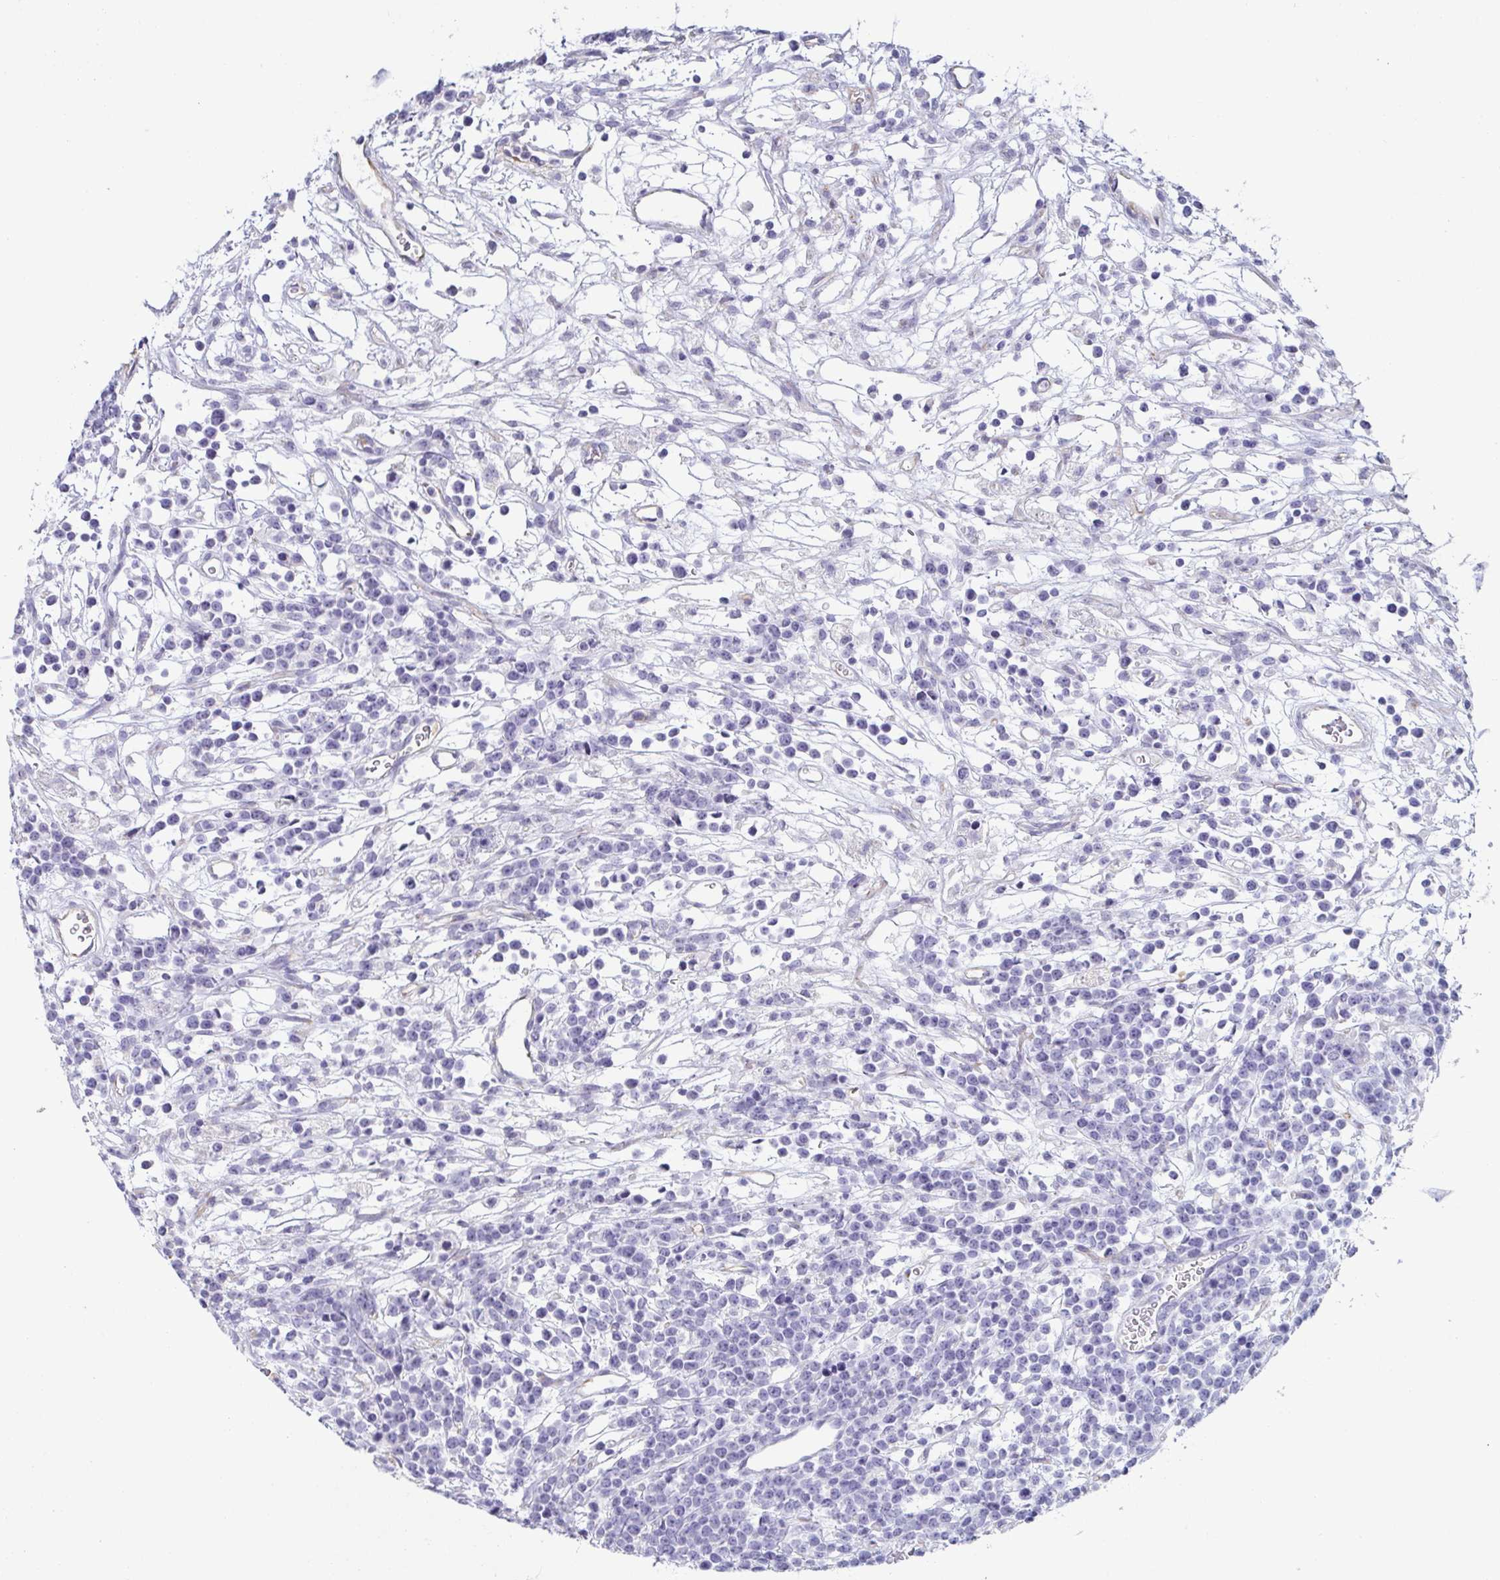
{"staining": {"intensity": "negative", "quantity": "none", "location": "none"}, "tissue": "lymphoma", "cell_type": "Tumor cells", "image_type": "cancer", "snomed": [{"axis": "morphology", "description": "Malignant lymphoma, non-Hodgkin's type, High grade"}, {"axis": "topography", "description": "Ovary"}], "caption": "A high-resolution photomicrograph shows IHC staining of malignant lymphoma, non-Hodgkin's type (high-grade), which demonstrates no significant positivity in tumor cells.", "gene": "PRR27", "patient": {"sex": "female", "age": 56}}